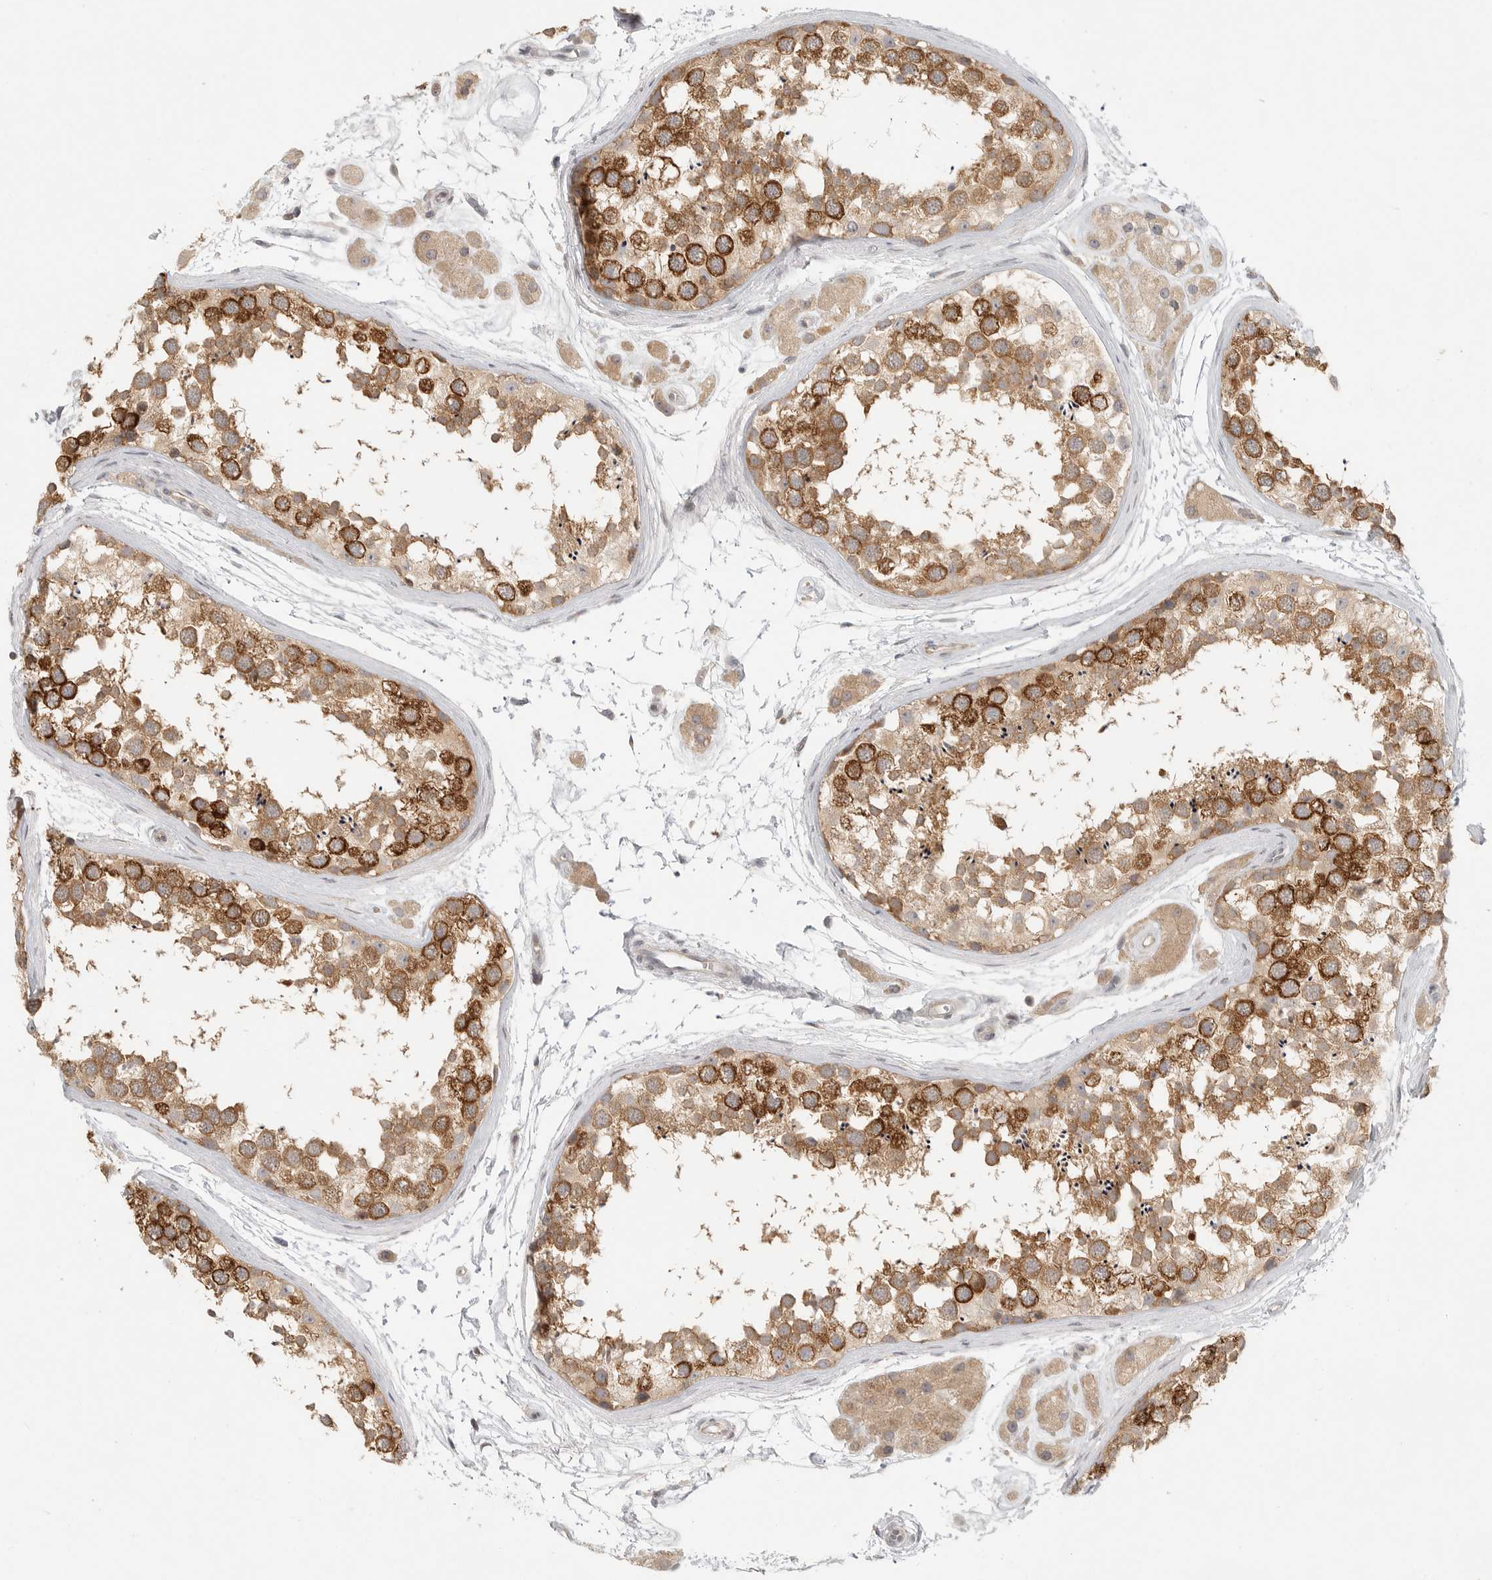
{"staining": {"intensity": "strong", "quantity": "25%-75%", "location": "cytoplasmic/membranous"}, "tissue": "testis", "cell_type": "Cells in seminiferous ducts", "image_type": "normal", "snomed": [{"axis": "morphology", "description": "Normal tissue, NOS"}, {"axis": "topography", "description": "Testis"}], "caption": "Immunohistochemical staining of normal testis shows strong cytoplasmic/membranous protein positivity in about 25%-75% of cells in seminiferous ducts. (IHC, brightfield microscopy, high magnification).", "gene": "HDAC6", "patient": {"sex": "male", "age": 56}}